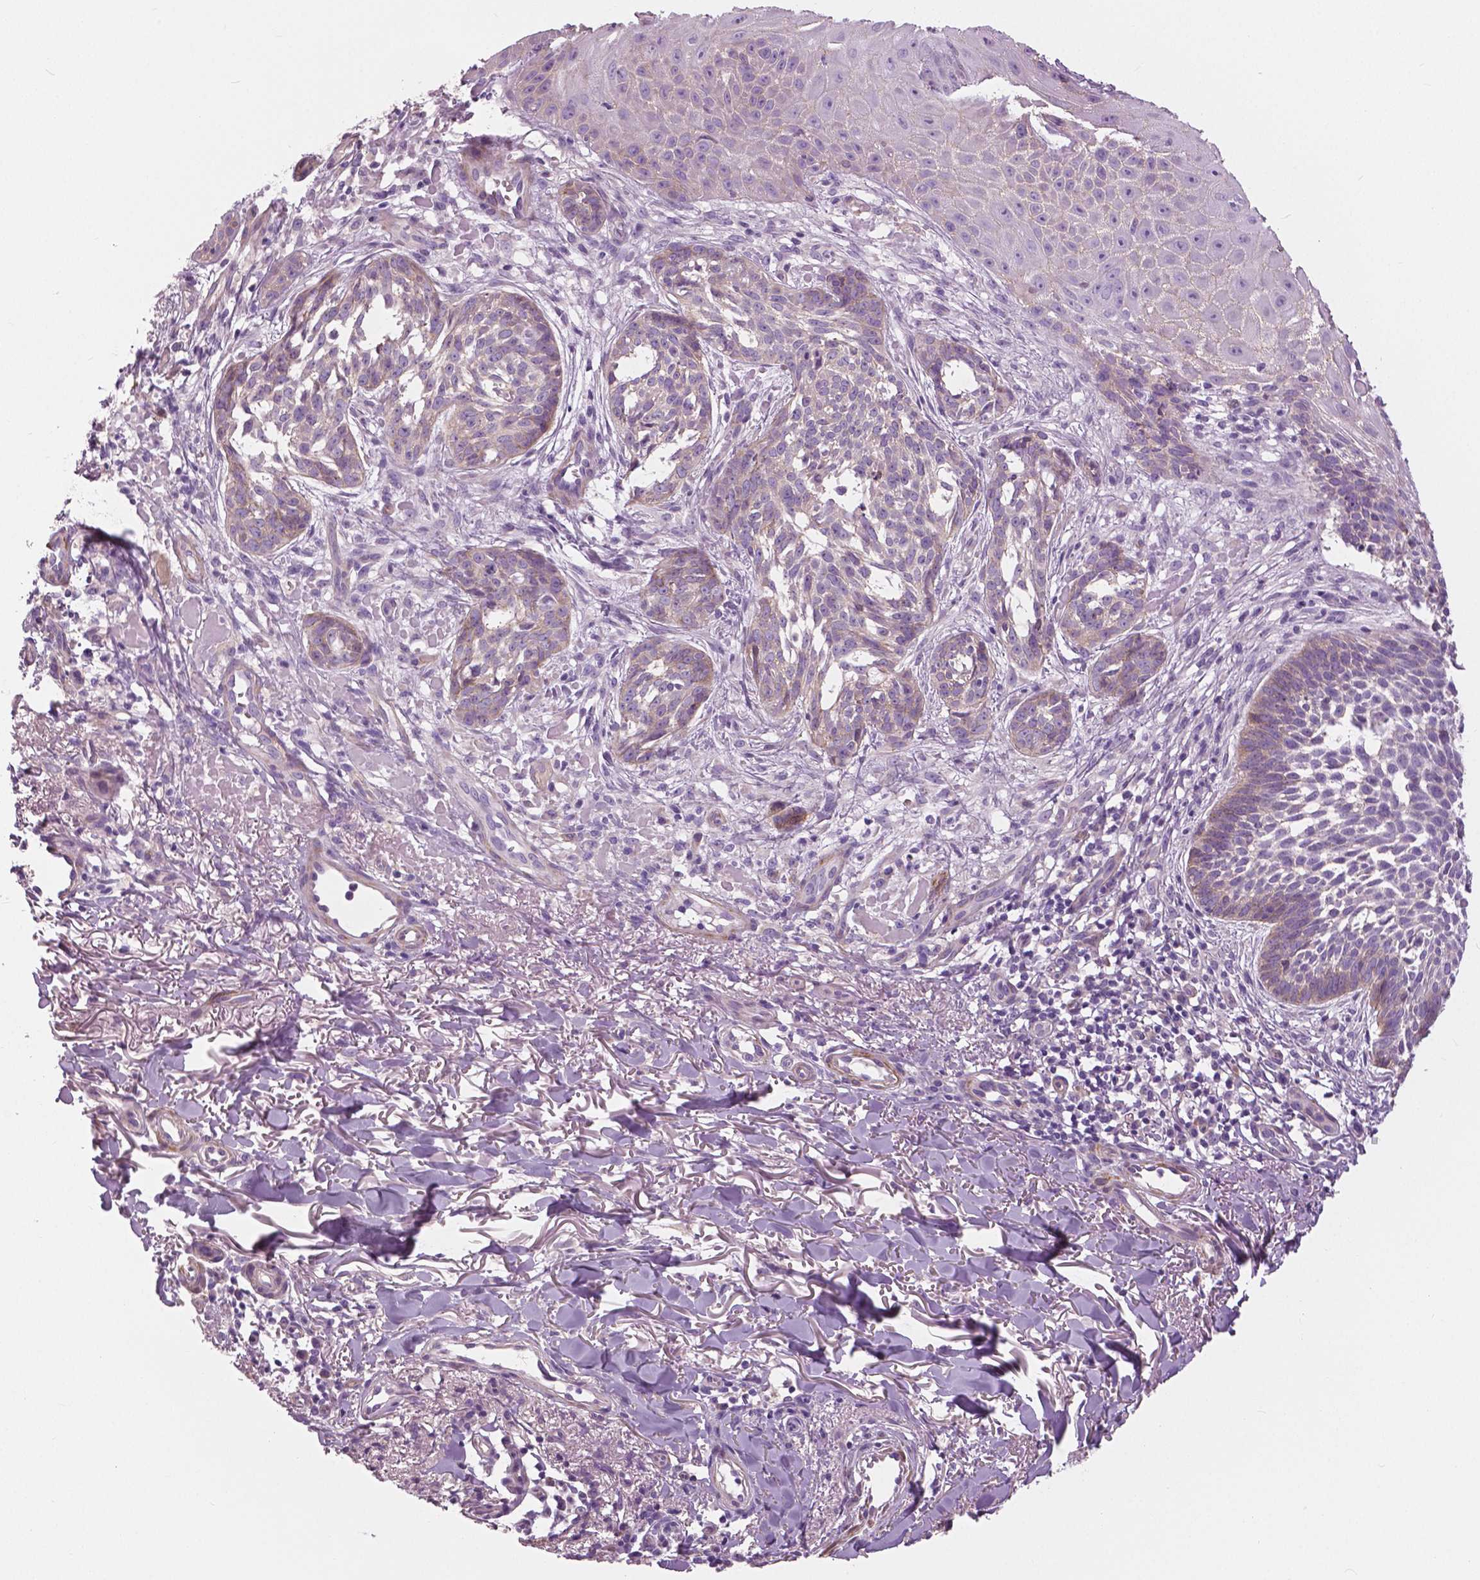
{"staining": {"intensity": "negative", "quantity": "none", "location": "none"}, "tissue": "skin cancer", "cell_type": "Tumor cells", "image_type": "cancer", "snomed": [{"axis": "morphology", "description": "Basal cell carcinoma"}, {"axis": "topography", "description": "Skin"}], "caption": "IHC photomicrograph of neoplastic tissue: basal cell carcinoma (skin) stained with DAB shows no significant protein positivity in tumor cells.", "gene": "SERPINI1", "patient": {"sex": "male", "age": 88}}